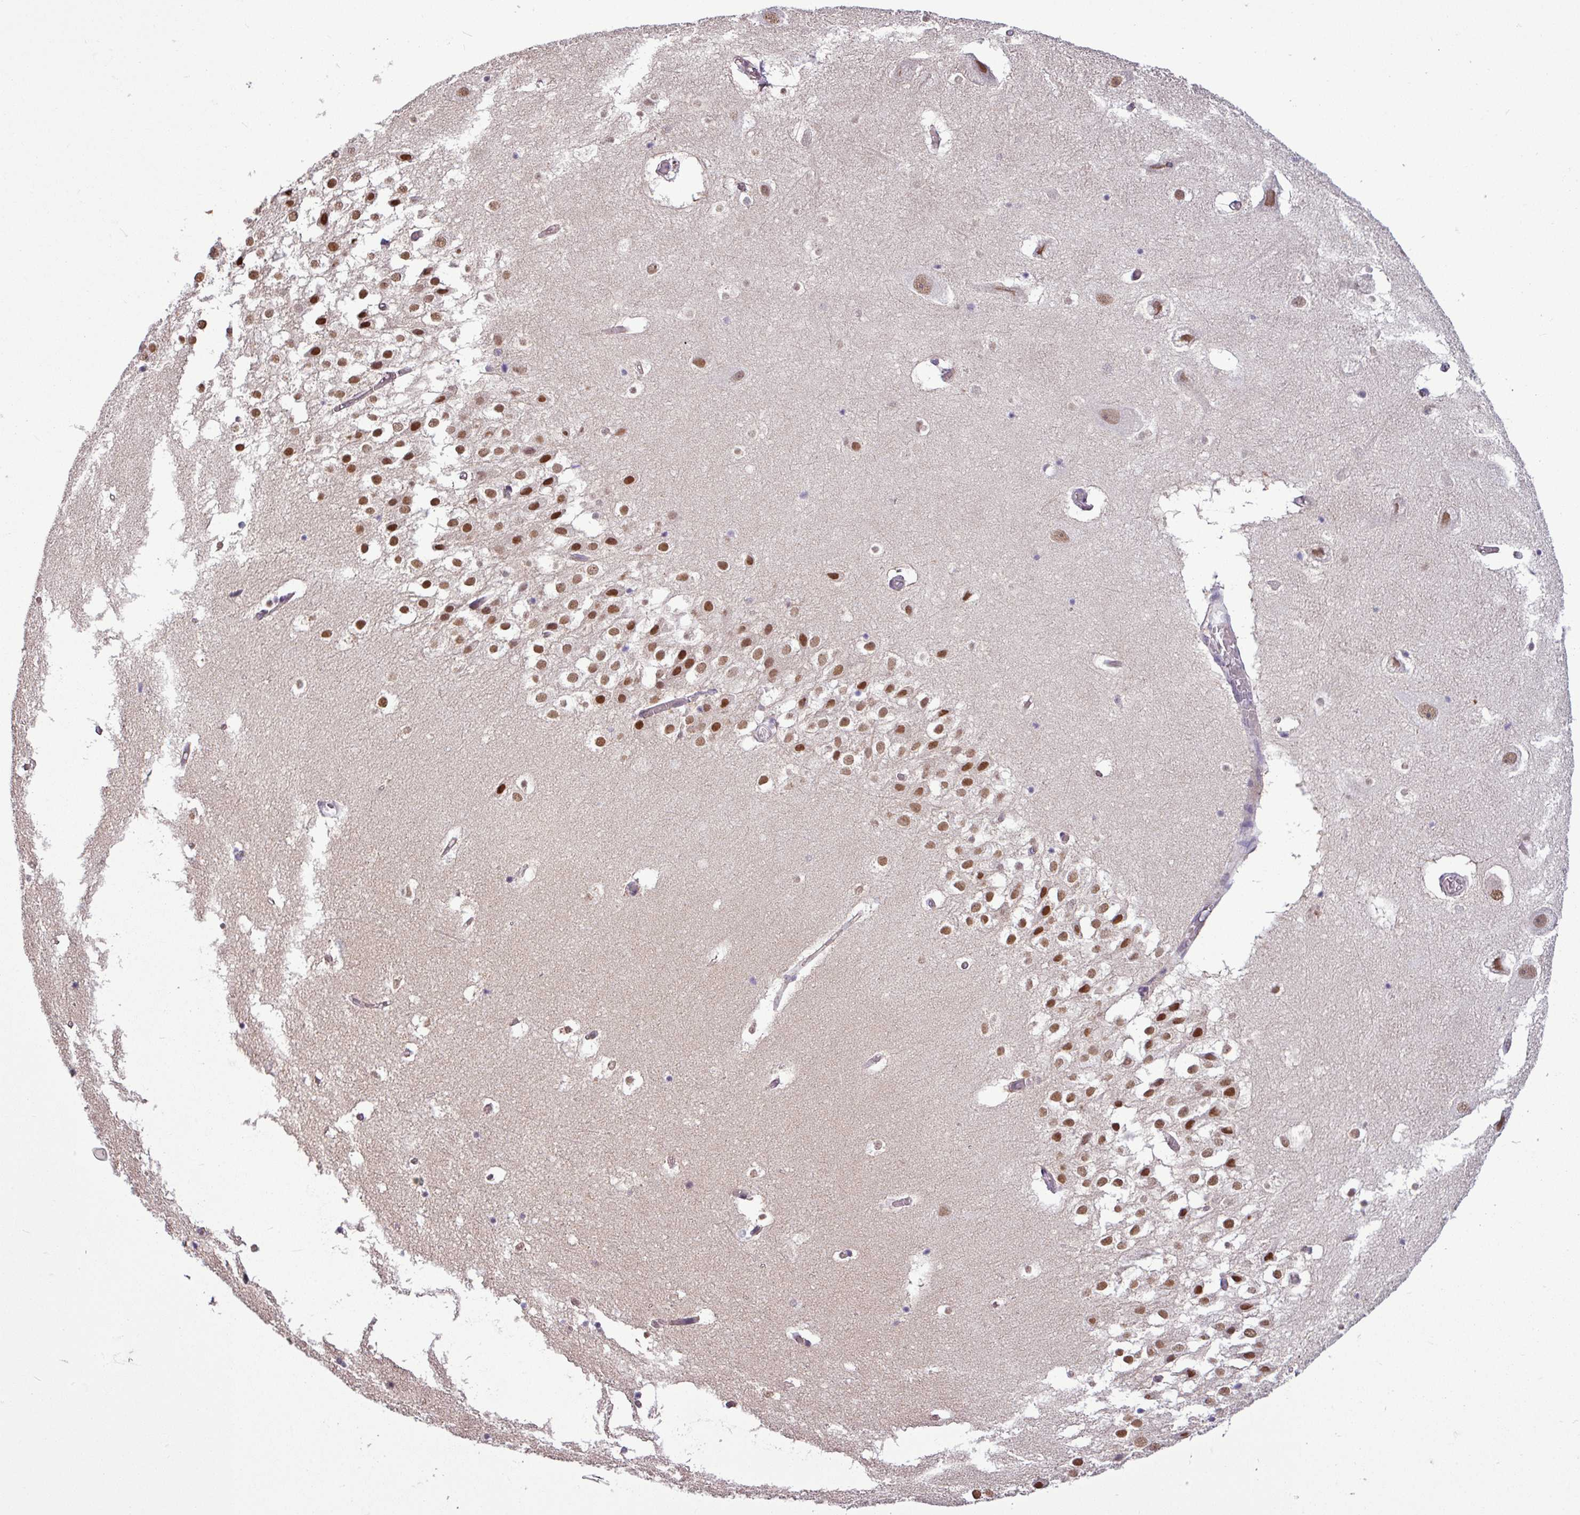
{"staining": {"intensity": "weak", "quantity": "<25%", "location": "nuclear"}, "tissue": "hippocampus", "cell_type": "Glial cells", "image_type": "normal", "snomed": [{"axis": "morphology", "description": "Normal tissue, NOS"}, {"axis": "topography", "description": "Hippocampus"}], "caption": "The immunohistochemistry histopathology image has no significant staining in glial cells of hippocampus. (DAB IHC with hematoxylin counter stain).", "gene": "GPT2", "patient": {"sex": "female", "age": 52}}